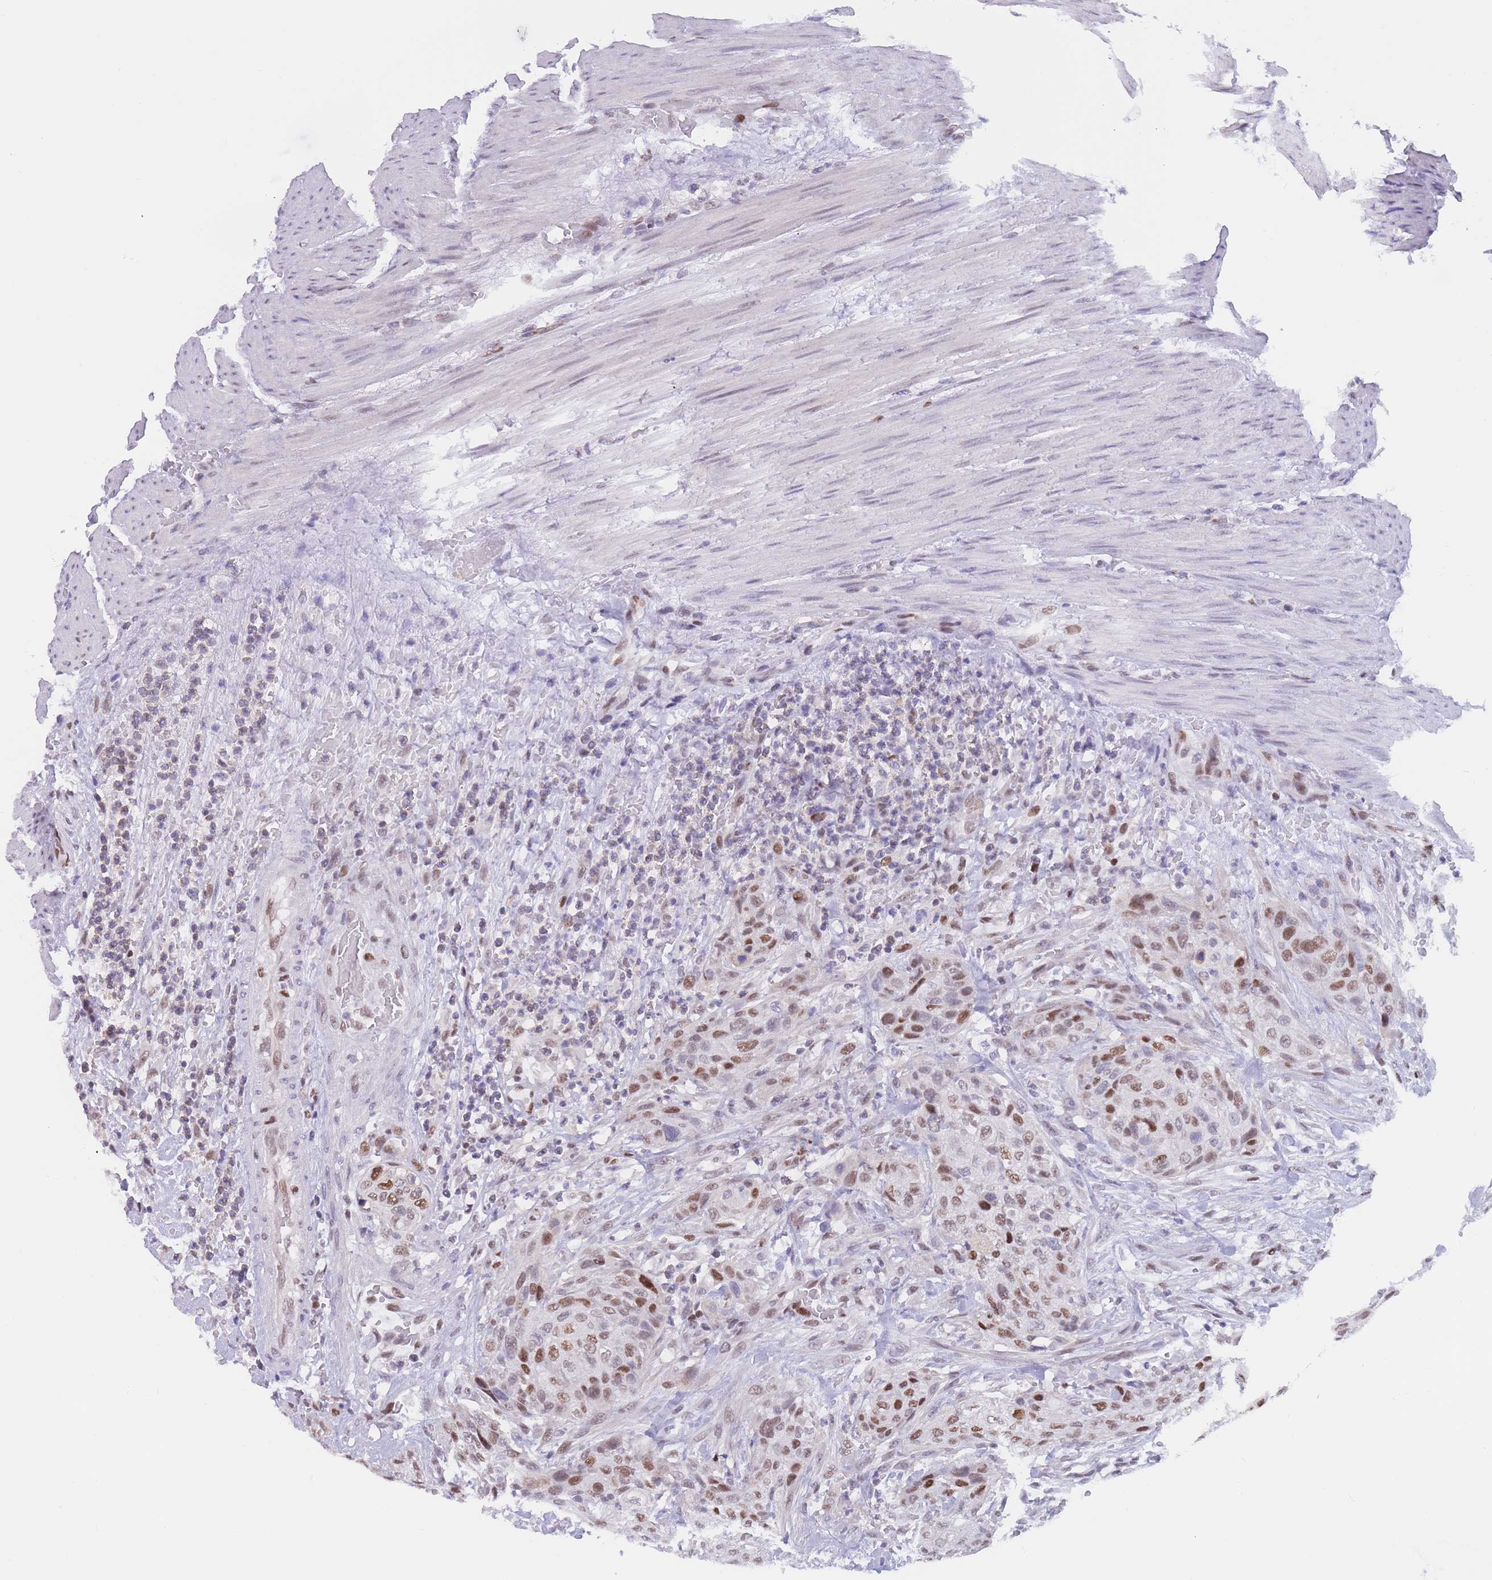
{"staining": {"intensity": "strong", "quantity": "25%-75%", "location": "nuclear"}, "tissue": "urothelial cancer", "cell_type": "Tumor cells", "image_type": "cancer", "snomed": [{"axis": "morphology", "description": "Urothelial carcinoma, High grade"}, {"axis": "topography", "description": "Urinary bladder"}], "caption": "High-magnification brightfield microscopy of high-grade urothelial carcinoma stained with DAB (3,3'-diaminobenzidine) (brown) and counterstained with hematoxylin (blue). tumor cells exhibit strong nuclear staining is appreciated in approximately25%-75% of cells. The staining was performed using DAB to visualize the protein expression in brown, while the nuclei were stained in blue with hematoxylin (Magnification: 20x).", "gene": "NASP", "patient": {"sex": "male", "age": 35}}